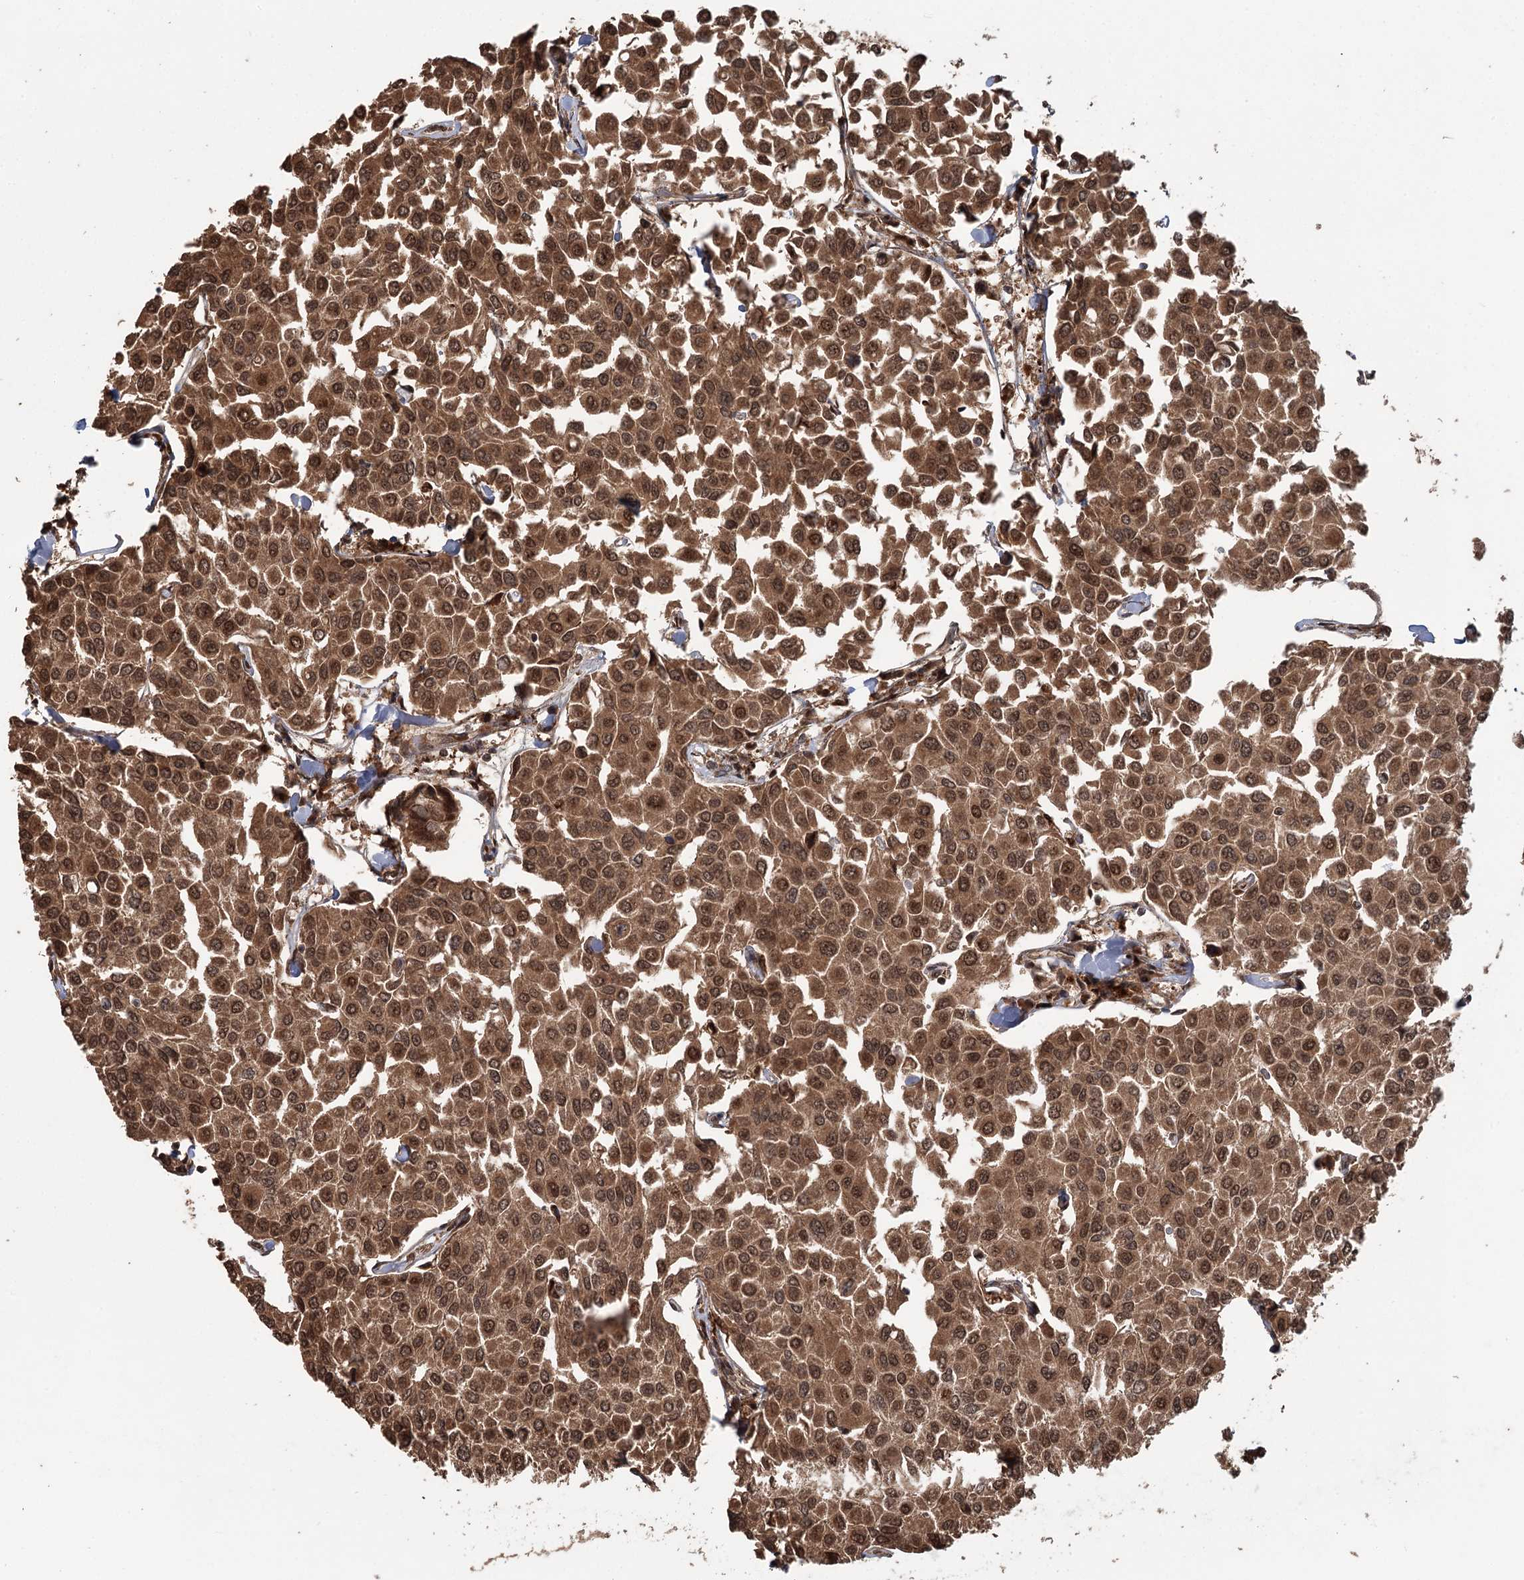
{"staining": {"intensity": "moderate", "quantity": ">75%", "location": "cytoplasmic/membranous,nuclear"}, "tissue": "breast cancer", "cell_type": "Tumor cells", "image_type": "cancer", "snomed": [{"axis": "morphology", "description": "Duct carcinoma"}, {"axis": "topography", "description": "Breast"}], "caption": "The micrograph shows staining of breast cancer, revealing moderate cytoplasmic/membranous and nuclear protein expression (brown color) within tumor cells.", "gene": "N6AMT1", "patient": {"sex": "female", "age": 55}}